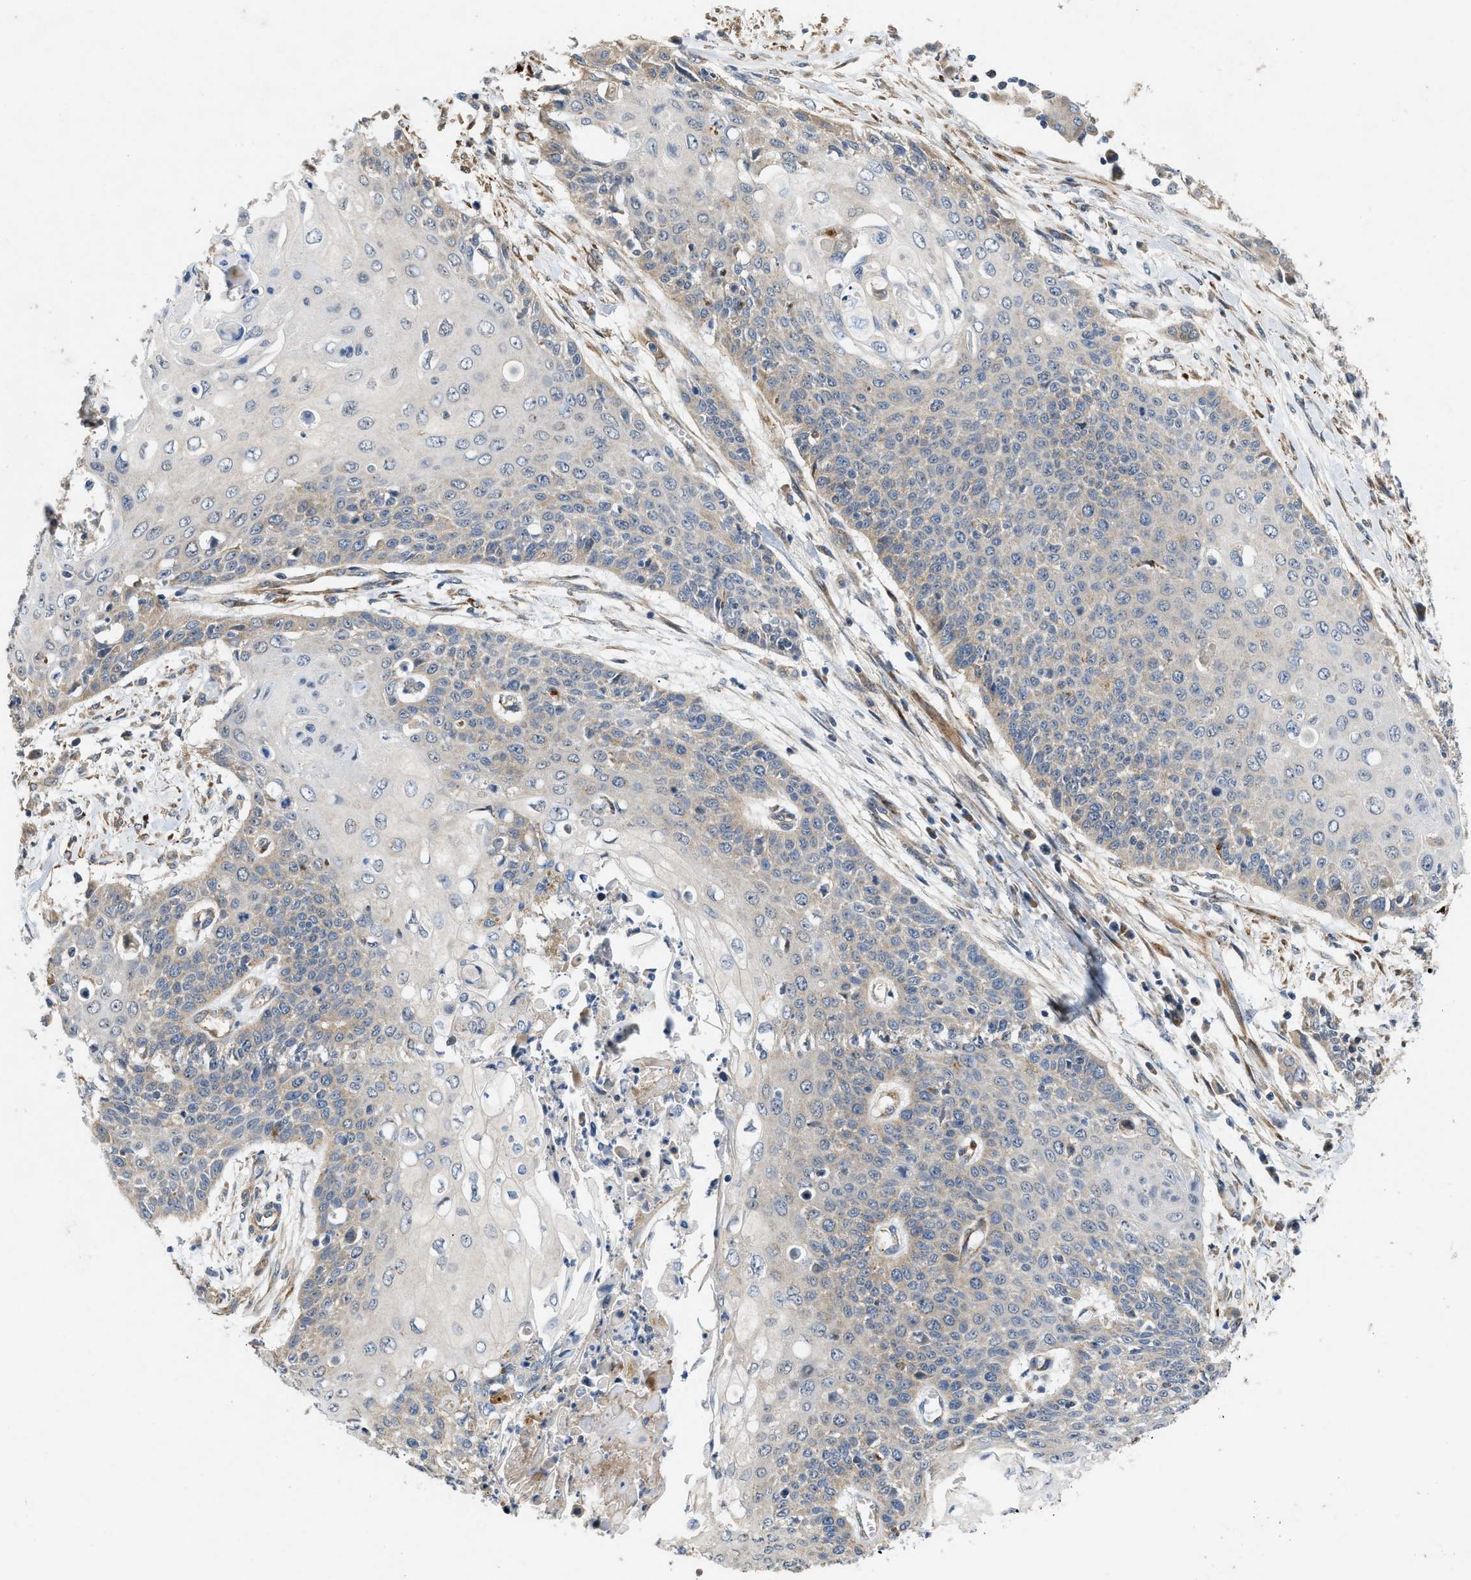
{"staining": {"intensity": "weak", "quantity": "<25%", "location": "cytoplasmic/membranous"}, "tissue": "cervical cancer", "cell_type": "Tumor cells", "image_type": "cancer", "snomed": [{"axis": "morphology", "description": "Squamous cell carcinoma, NOS"}, {"axis": "topography", "description": "Cervix"}], "caption": "Immunohistochemical staining of human cervical squamous cell carcinoma shows no significant expression in tumor cells.", "gene": "ZNF599", "patient": {"sex": "female", "age": 39}}